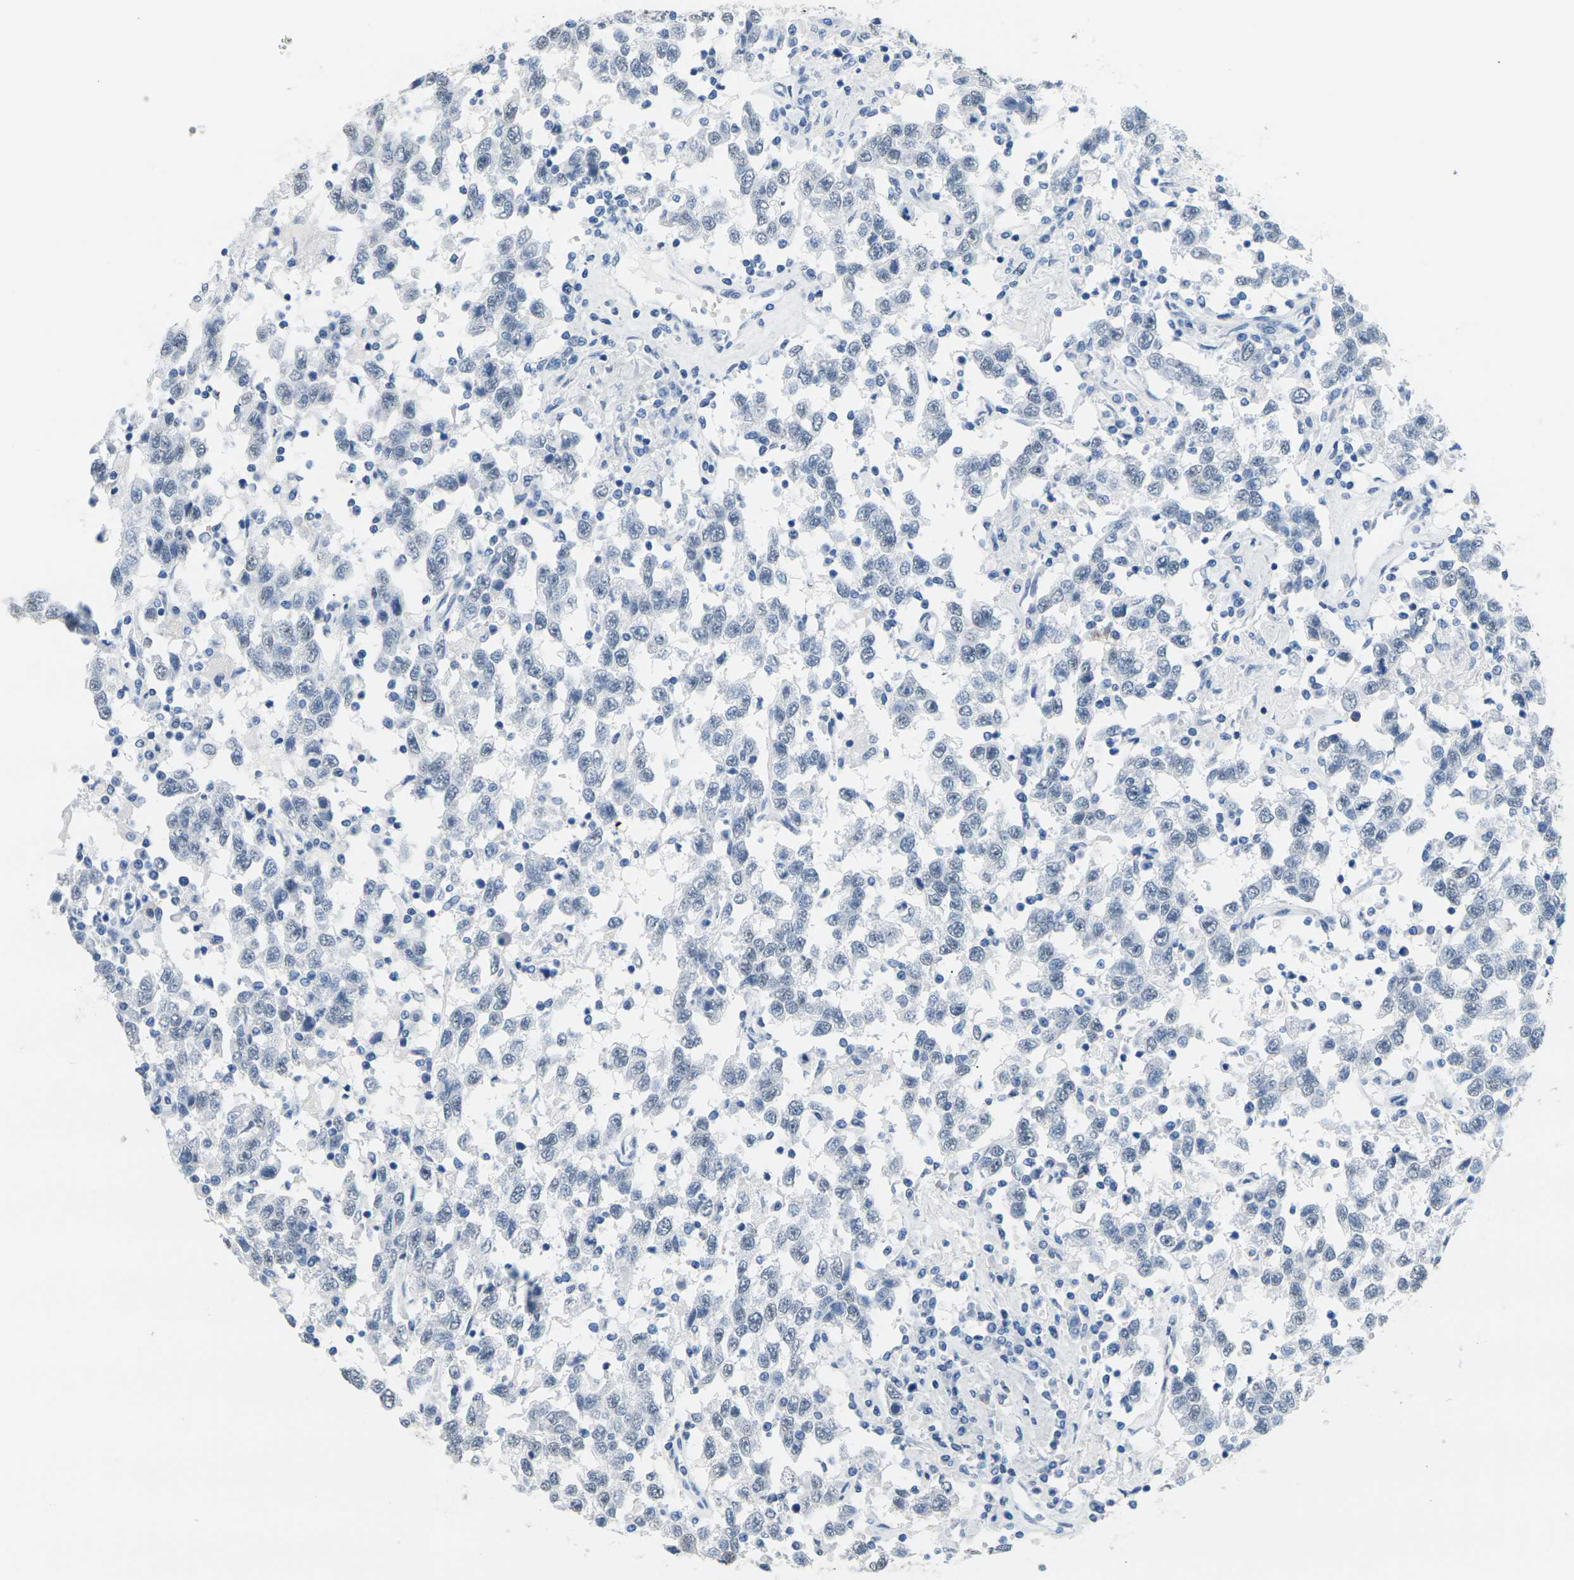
{"staining": {"intensity": "negative", "quantity": "none", "location": "none"}, "tissue": "testis cancer", "cell_type": "Tumor cells", "image_type": "cancer", "snomed": [{"axis": "morphology", "description": "Seminoma, NOS"}, {"axis": "topography", "description": "Testis"}], "caption": "Tumor cells show no significant protein positivity in testis cancer.", "gene": "CTAG1A", "patient": {"sex": "male", "age": 41}}